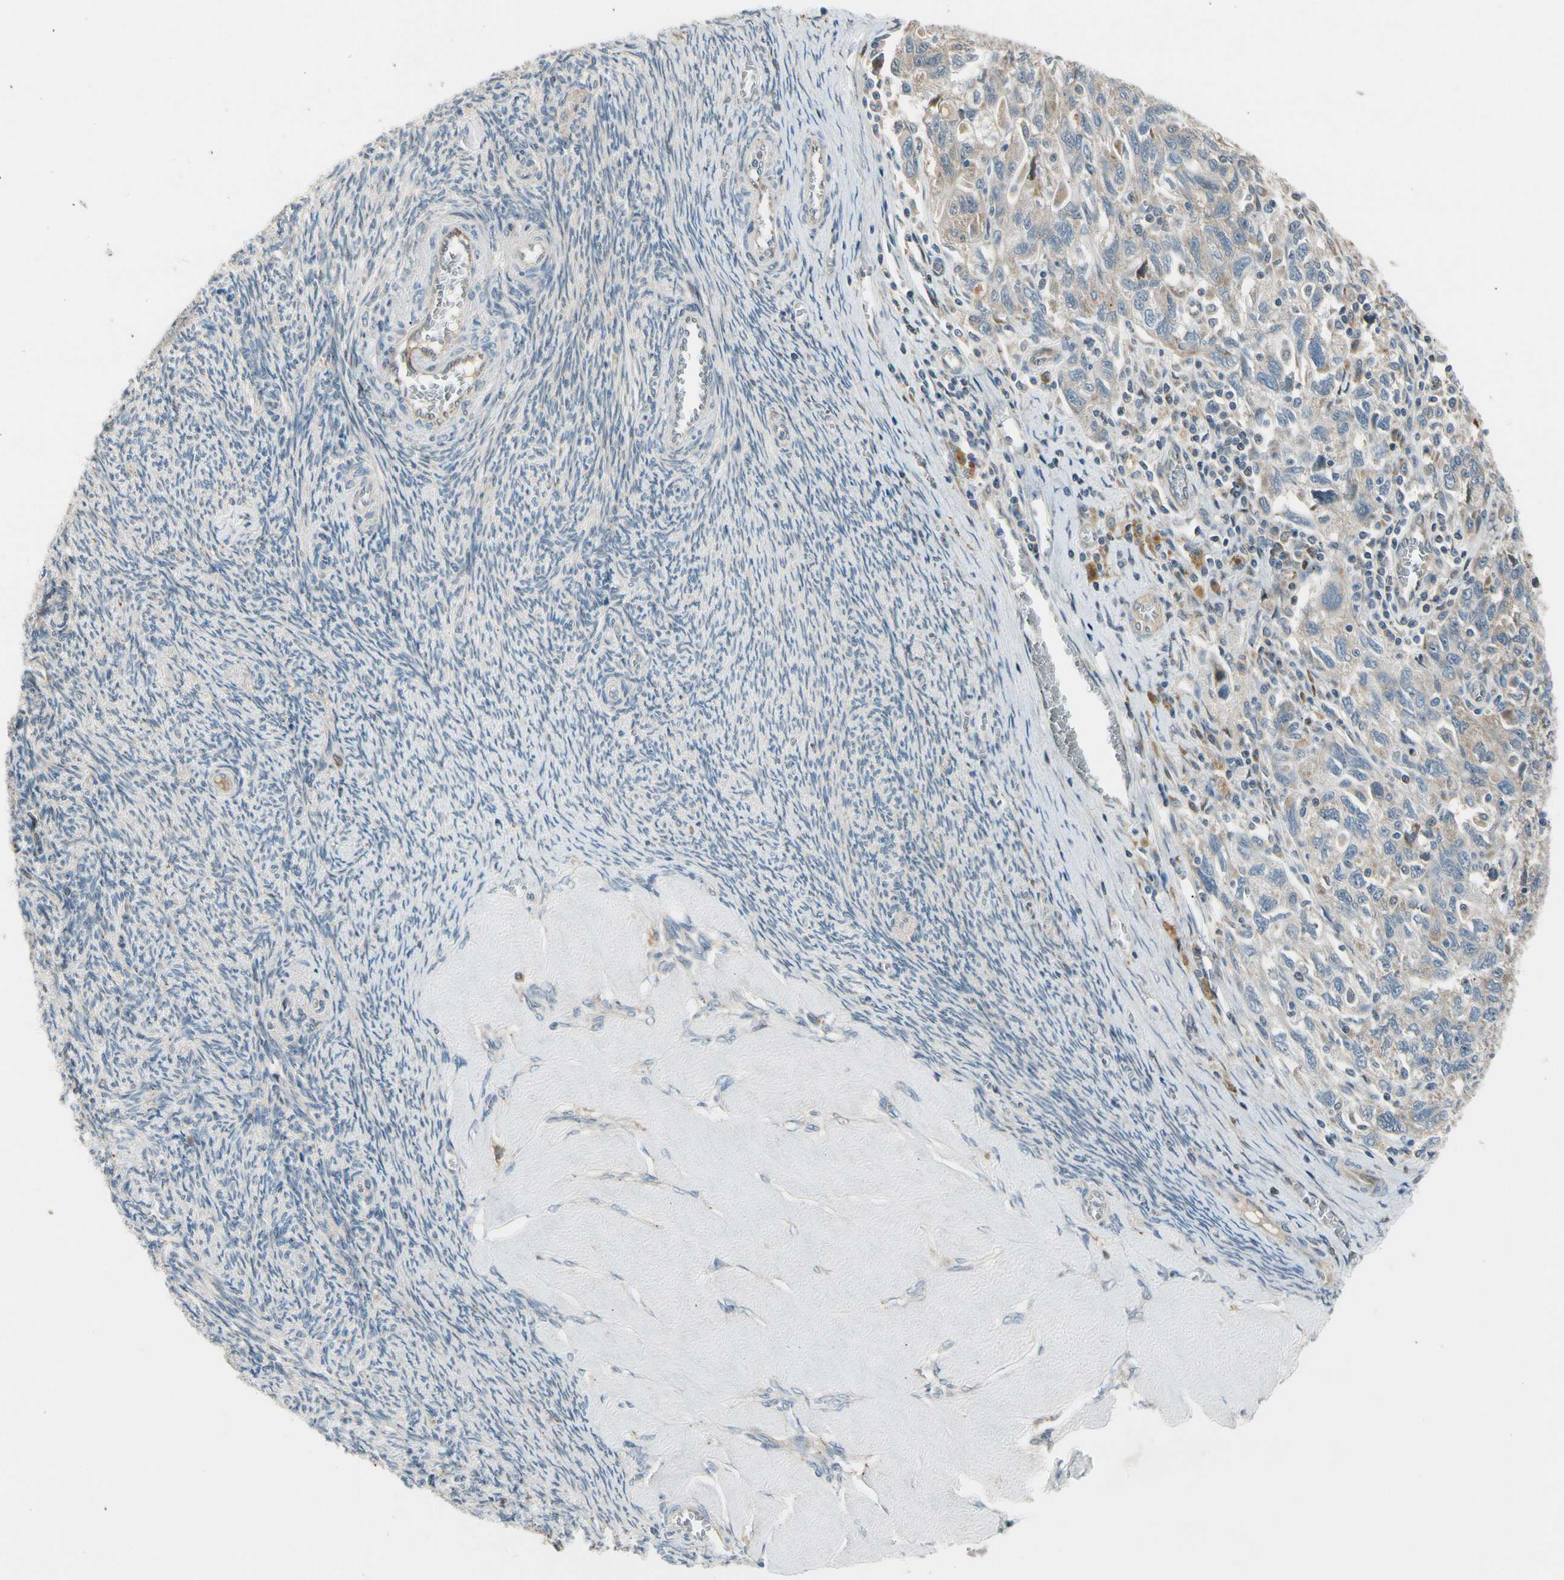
{"staining": {"intensity": "weak", "quantity": ">75%", "location": "cytoplasmic/membranous"}, "tissue": "ovarian cancer", "cell_type": "Tumor cells", "image_type": "cancer", "snomed": [{"axis": "morphology", "description": "Carcinoma, NOS"}, {"axis": "morphology", "description": "Cystadenocarcinoma, serous, NOS"}, {"axis": "topography", "description": "Ovary"}], "caption": "Protein expression analysis of human serous cystadenocarcinoma (ovarian) reveals weak cytoplasmic/membranous positivity in about >75% of tumor cells.", "gene": "NPHP3", "patient": {"sex": "female", "age": 69}}